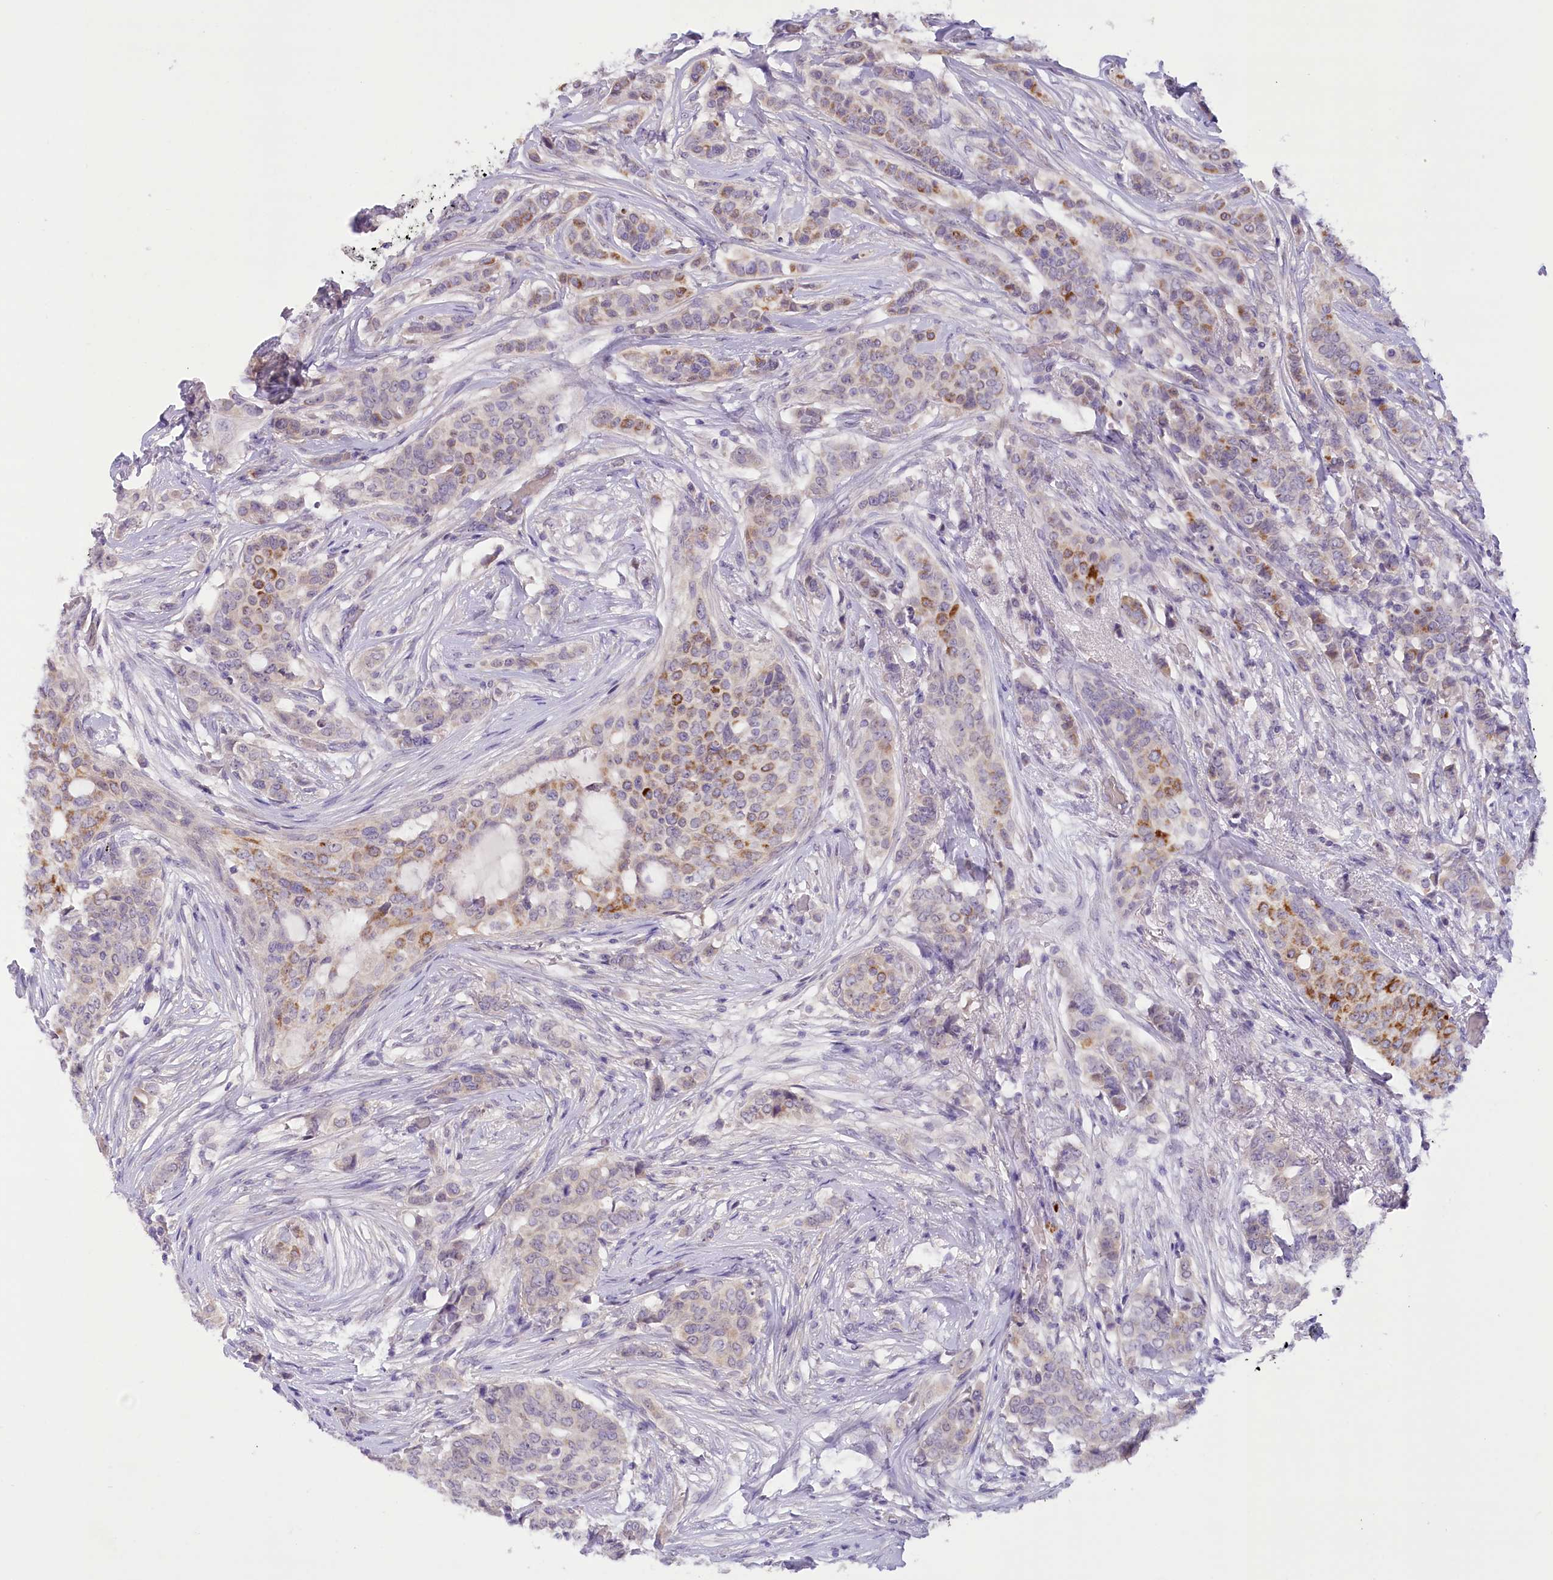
{"staining": {"intensity": "moderate", "quantity": "25%-75%", "location": "cytoplasmic/membranous"}, "tissue": "breast cancer", "cell_type": "Tumor cells", "image_type": "cancer", "snomed": [{"axis": "morphology", "description": "Lobular carcinoma"}, {"axis": "topography", "description": "Breast"}], "caption": "Immunohistochemistry image of breast cancer (lobular carcinoma) stained for a protein (brown), which displays medium levels of moderate cytoplasmic/membranous positivity in approximately 25%-75% of tumor cells.", "gene": "DCUN1D1", "patient": {"sex": "female", "age": 51}}